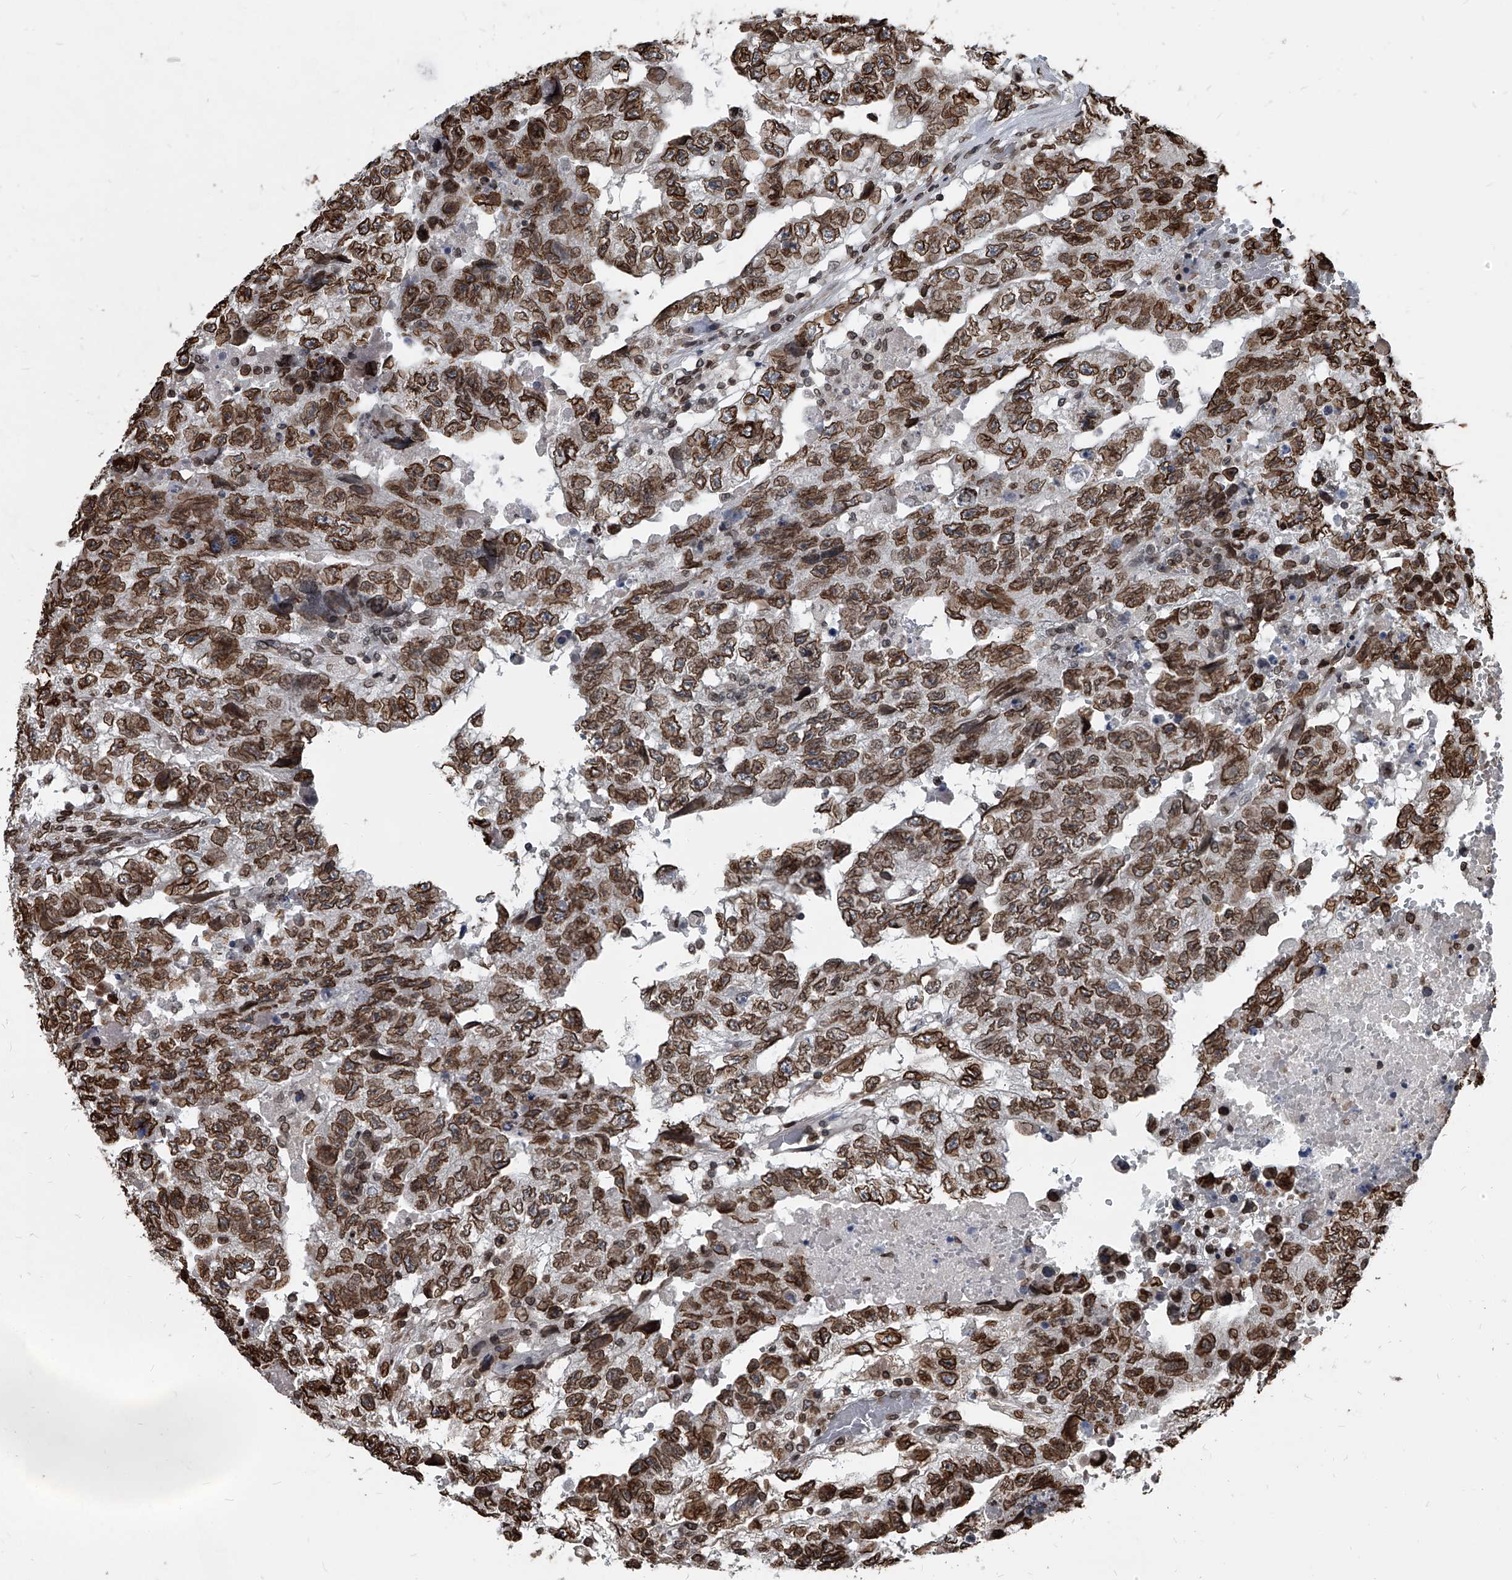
{"staining": {"intensity": "moderate", "quantity": ">75%", "location": "cytoplasmic/membranous,nuclear"}, "tissue": "testis cancer", "cell_type": "Tumor cells", "image_type": "cancer", "snomed": [{"axis": "morphology", "description": "Carcinoma, Embryonal, NOS"}, {"axis": "topography", "description": "Testis"}], "caption": "The photomicrograph displays a brown stain indicating the presence of a protein in the cytoplasmic/membranous and nuclear of tumor cells in testis embryonal carcinoma.", "gene": "PHF20", "patient": {"sex": "male", "age": 36}}